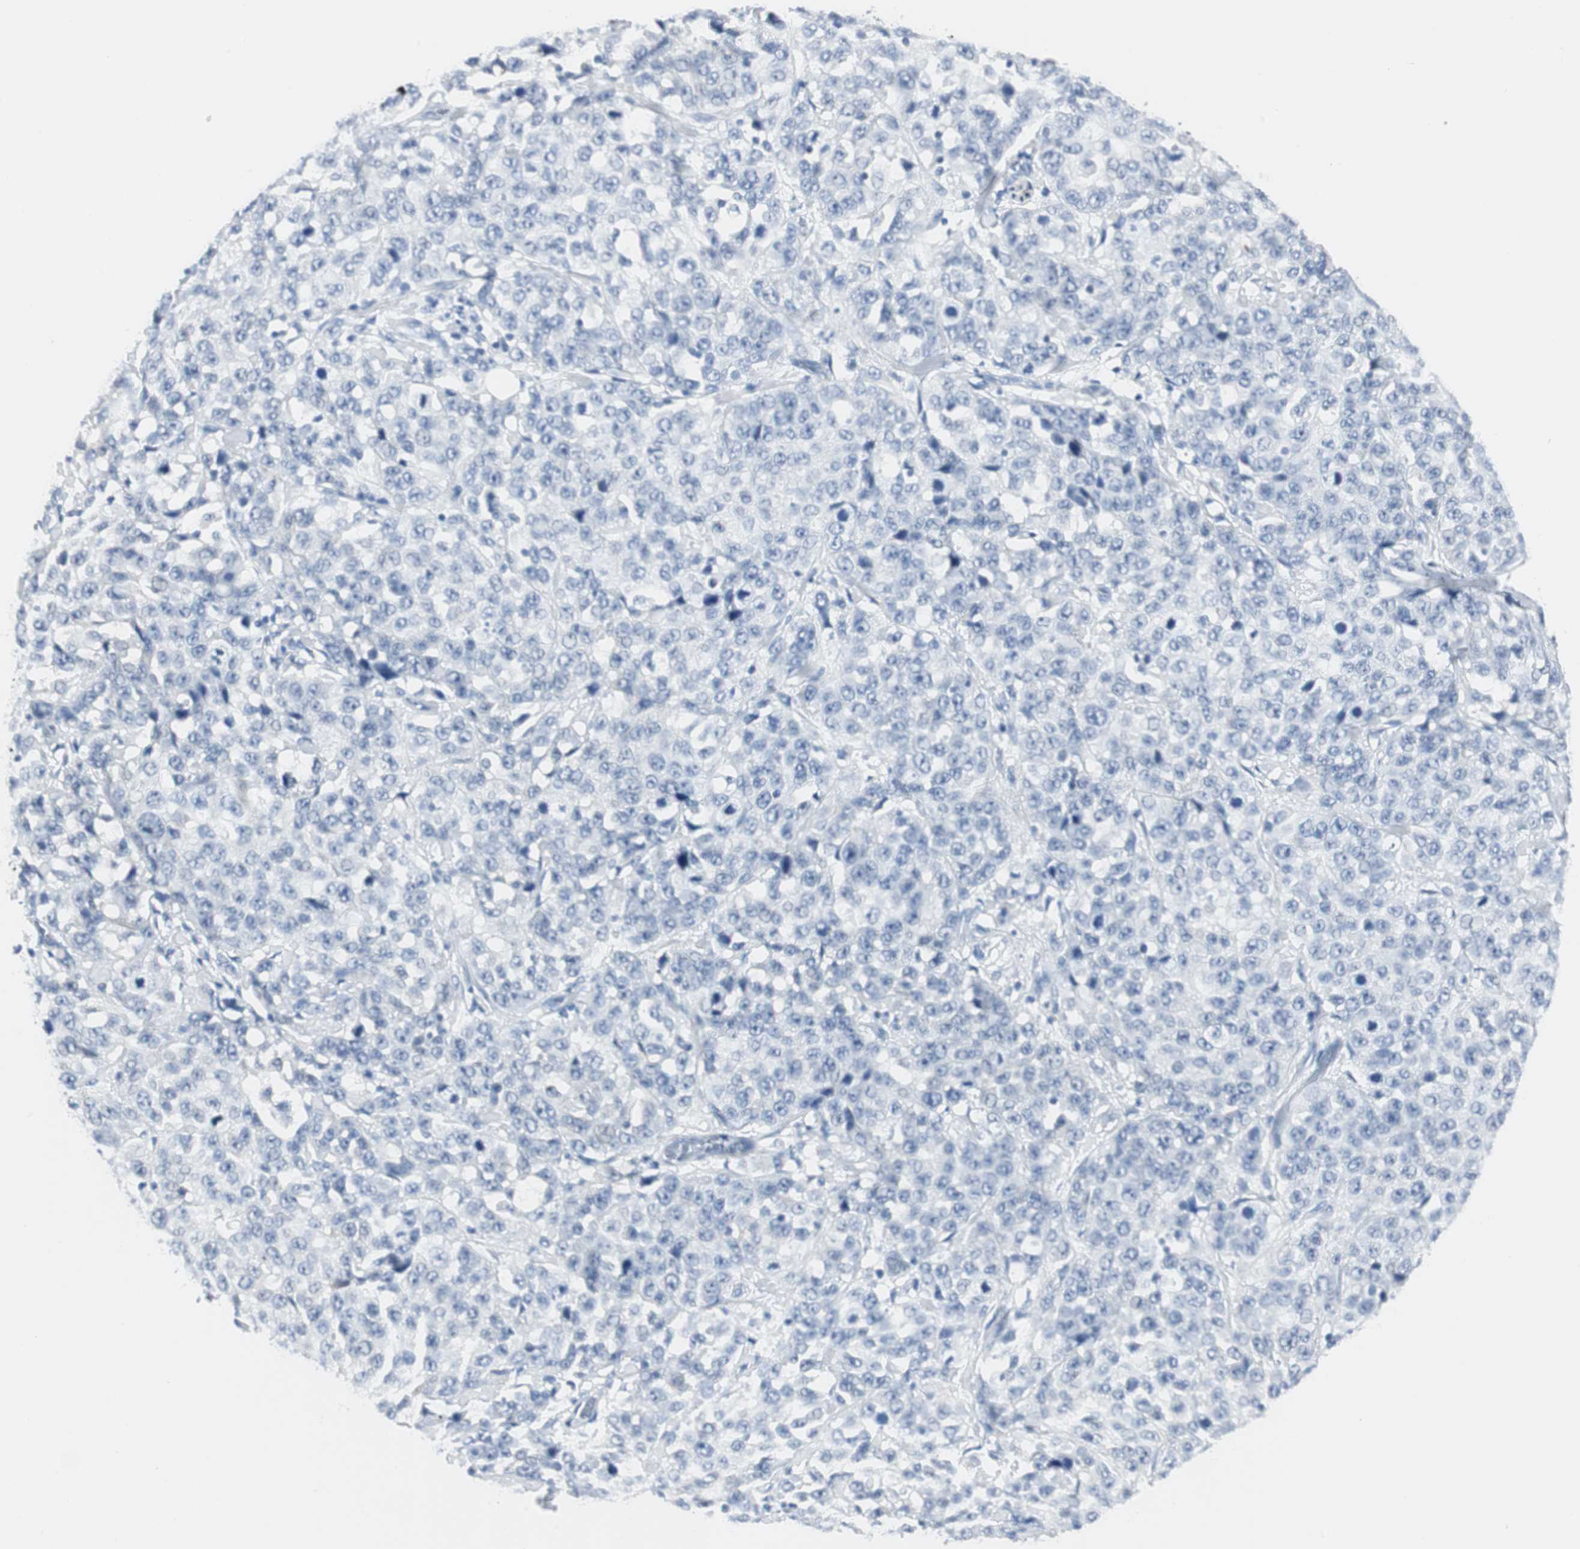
{"staining": {"intensity": "negative", "quantity": "none", "location": "none"}, "tissue": "stomach cancer", "cell_type": "Tumor cells", "image_type": "cancer", "snomed": [{"axis": "morphology", "description": "Normal tissue, NOS"}, {"axis": "morphology", "description": "Adenocarcinoma, NOS"}, {"axis": "topography", "description": "Stomach"}], "caption": "IHC image of human stomach cancer (adenocarcinoma) stained for a protein (brown), which reveals no staining in tumor cells.", "gene": "GAP43", "patient": {"sex": "male", "age": 48}}